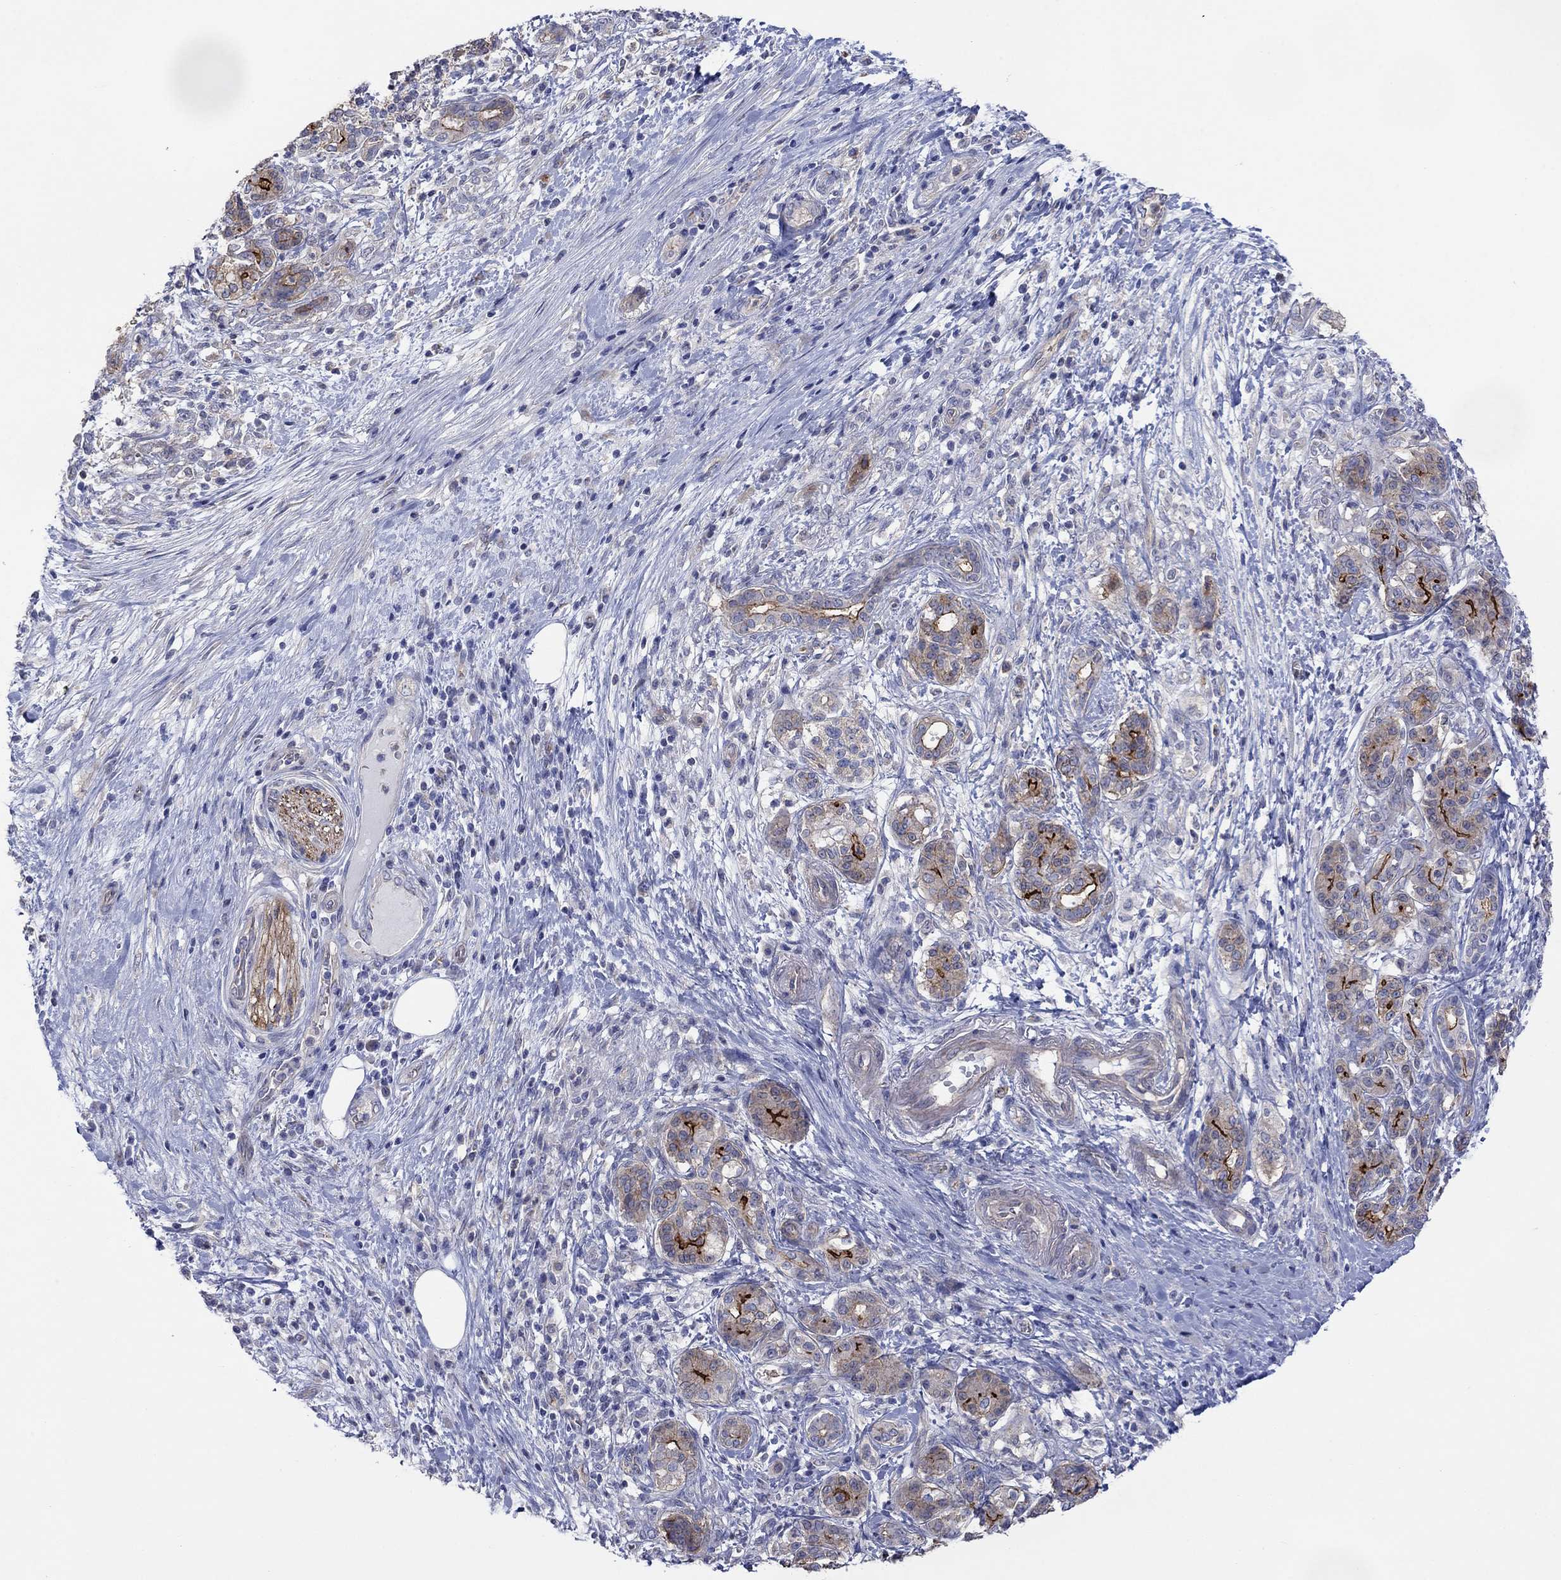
{"staining": {"intensity": "strong", "quantity": "<25%", "location": "cytoplasmic/membranous"}, "tissue": "pancreatic cancer", "cell_type": "Tumor cells", "image_type": "cancer", "snomed": [{"axis": "morphology", "description": "Adenocarcinoma, NOS"}, {"axis": "topography", "description": "Pancreas"}], "caption": "Pancreatic cancer (adenocarcinoma) stained with DAB IHC reveals medium levels of strong cytoplasmic/membranous positivity in approximately <25% of tumor cells.", "gene": "TPRN", "patient": {"sex": "female", "age": 73}}